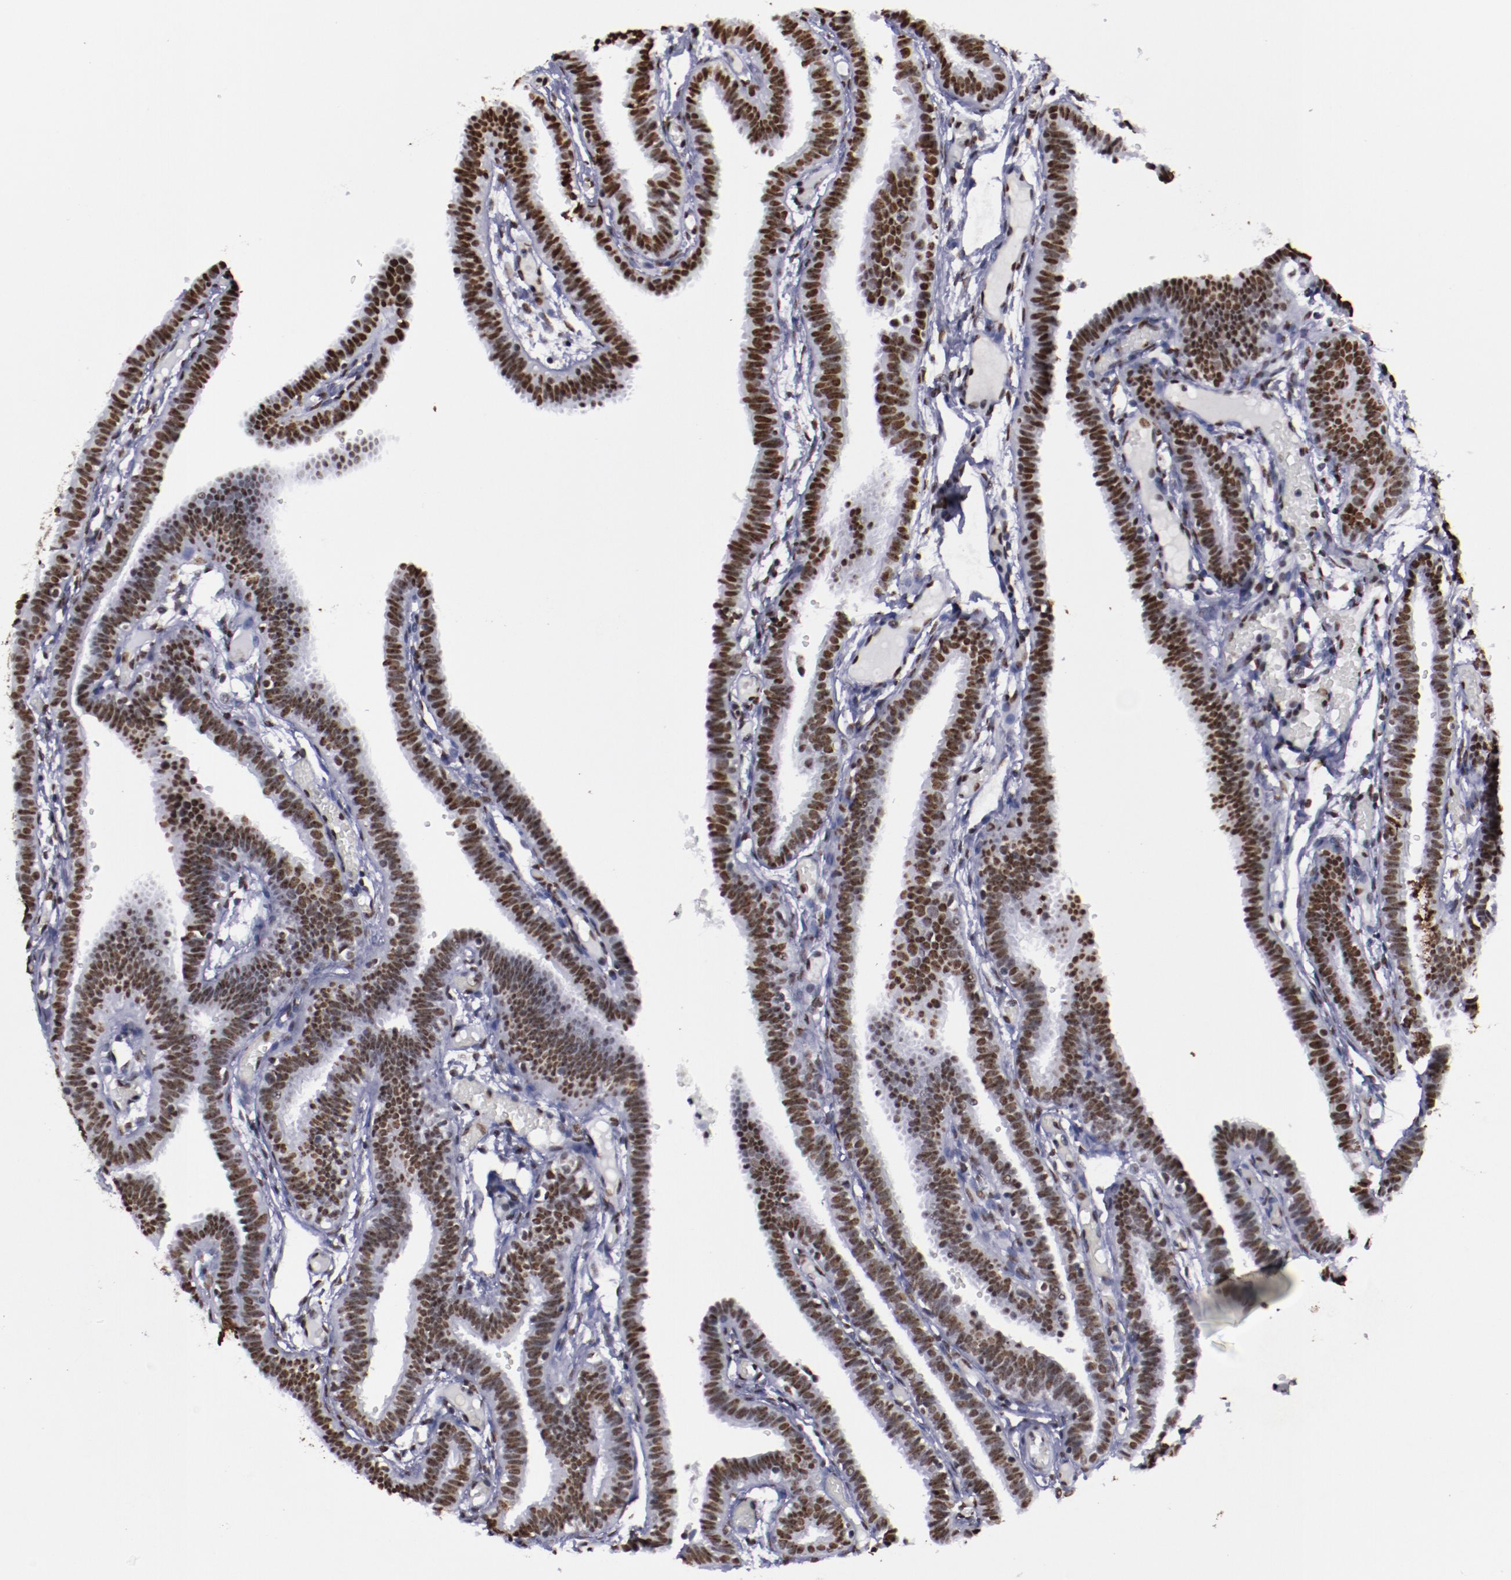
{"staining": {"intensity": "strong", "quantity": ">75%", "location": "nuclear"}, "tissue": "fallopian tube", "cell_type": "Glandular cells", "image_type": "normal", "snomed": [{"axis": "morphology", "description": "Normal tissue, NOS"}, {"axis": "topography", "description": "Fallopian tube"}], "caption": "Immunohistochemistry (IHC) of unremarkable human fallopian tube demonstrates high levels of strong nuclear positivity in about >75% of glandular cells.", "gene": "HNRNPA1L3", "patient": {"sex": "female", "age": 29}}